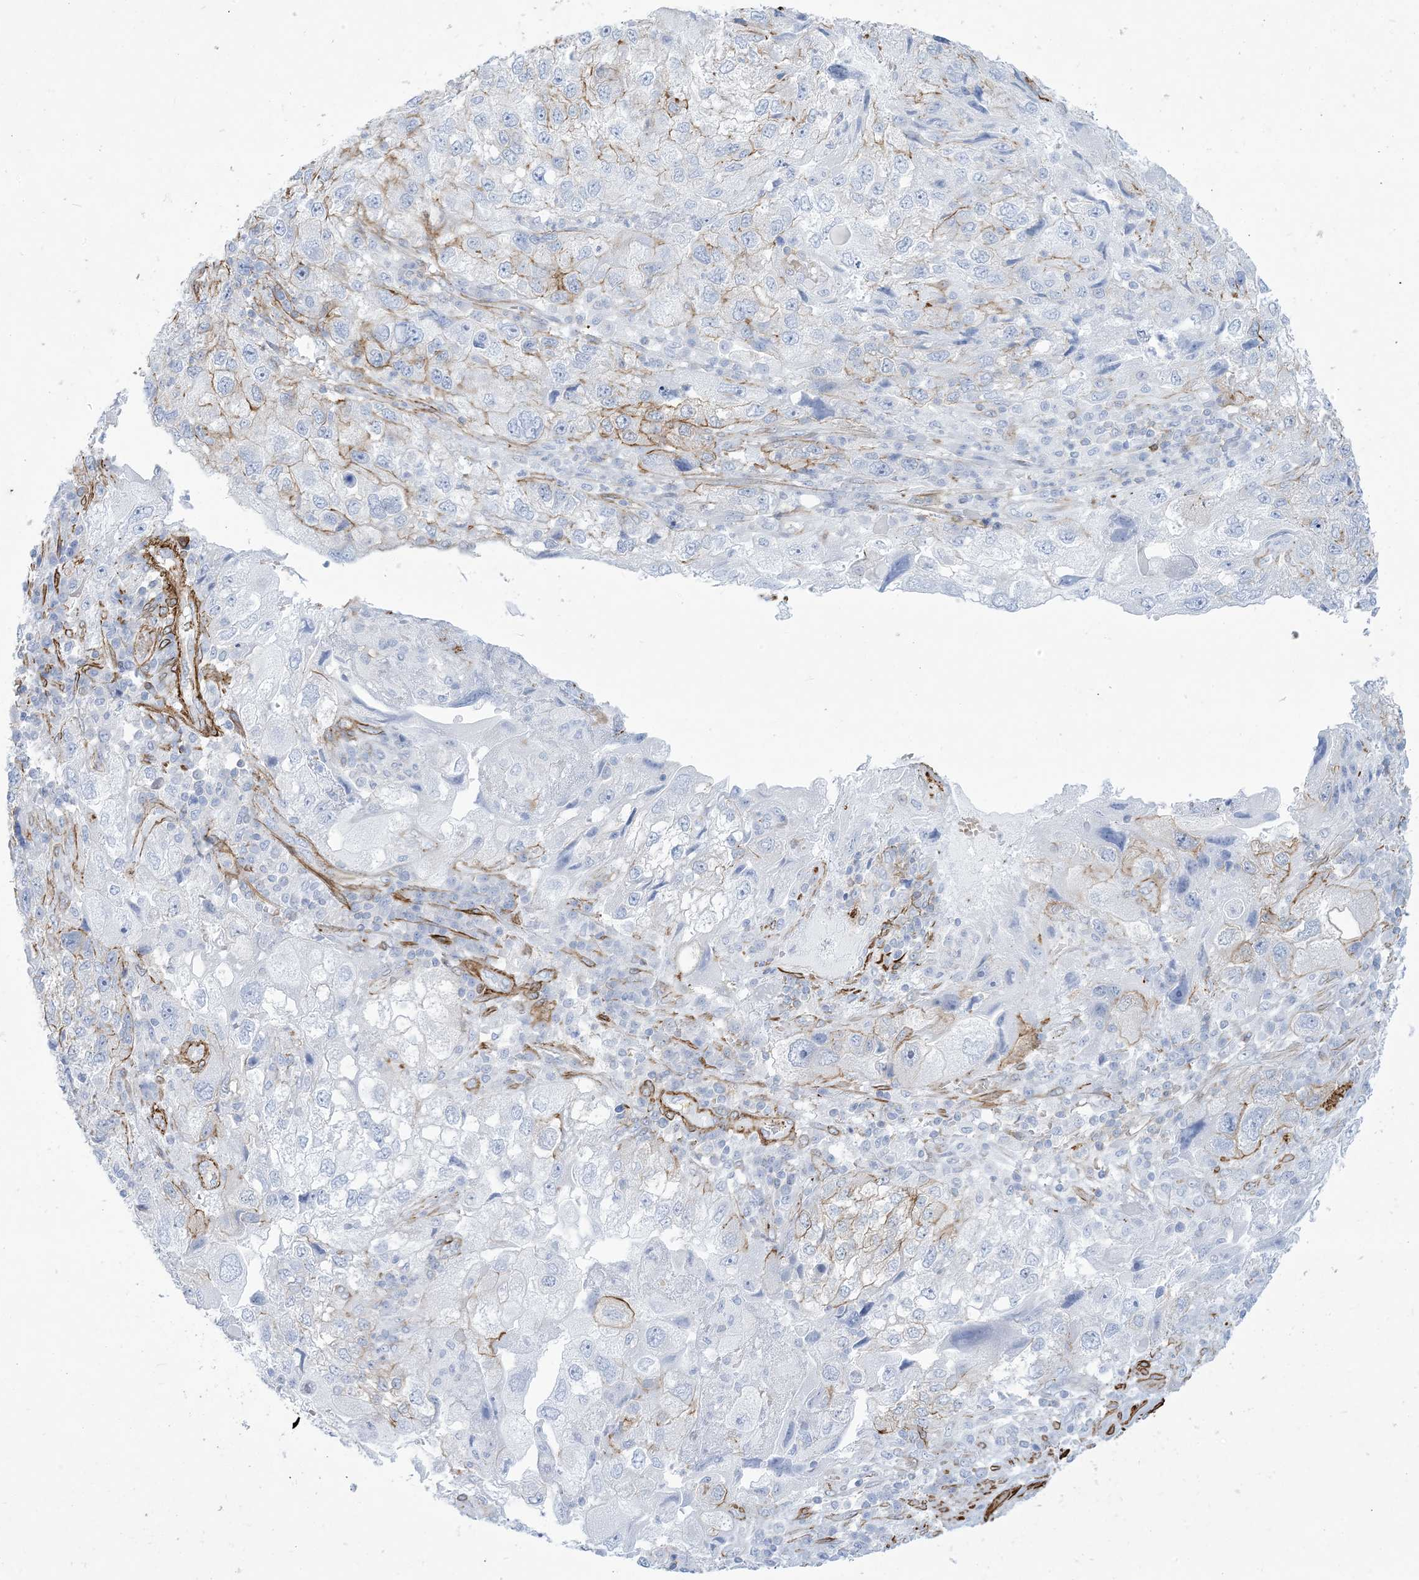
{"staining": {"intensity": "negative", "quantity": "none", "location": "none"}, "tissue": "endometrial cancer", "cell_type": "Tumor cells", "image_type": "cancer", "snomed": [{"axis": "morphology", "description": "Adenocarcinoma, NOS"}, {"axis": "topography", "description": "Endometrium"}], "caption": "The photomicrograph exhibits no significant staining in tumor cells of adenocarcinoma (endometrial).", "gene": "B3GNT7", "patient": {"sex": "female", "age": 49}}